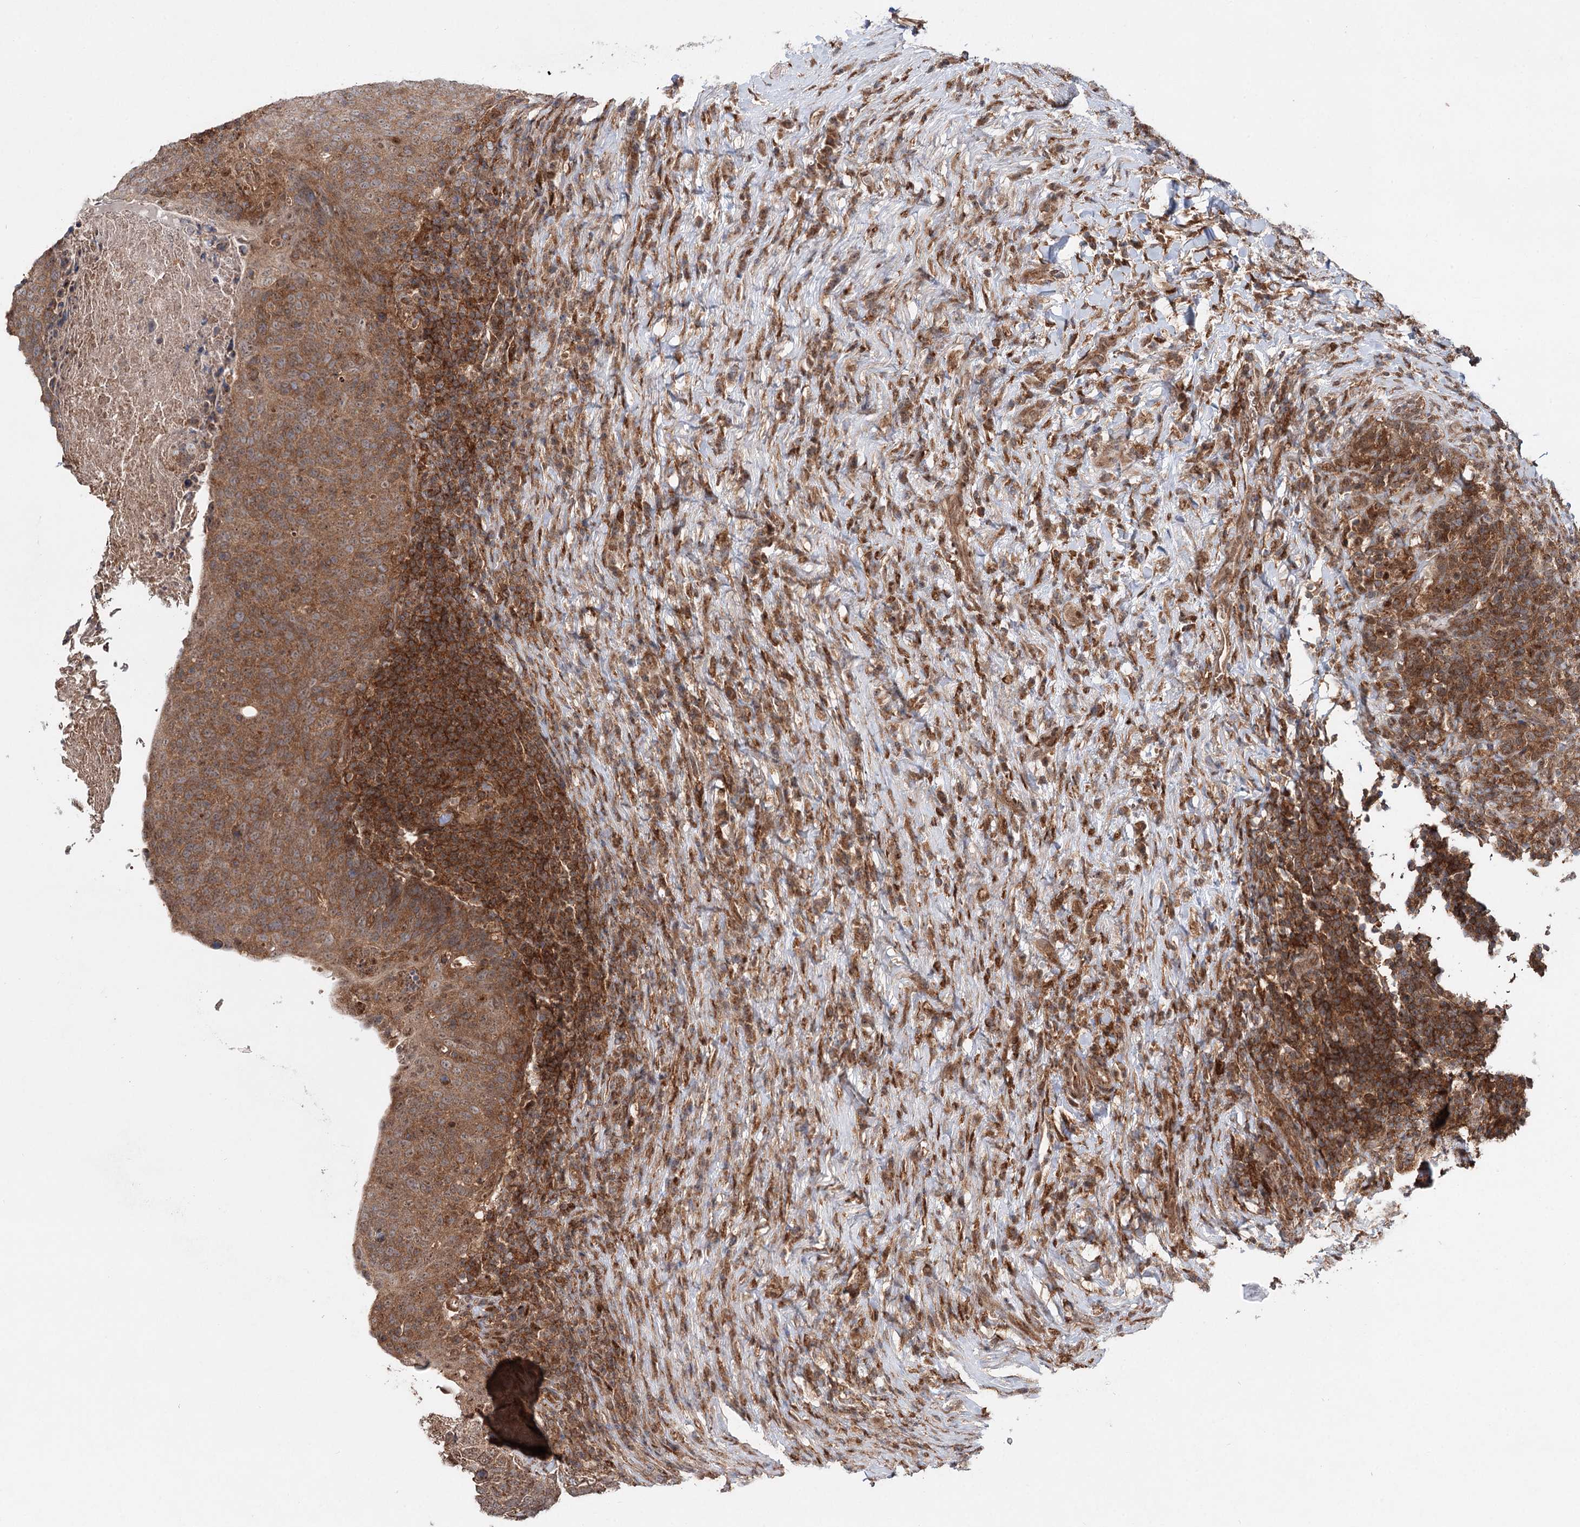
{"staining": {"intensity": "moderate", "quantity": ">75%", "location": "cytoplasmic/membranous"}, "tissue": "head and neck cancer", "cell_type": "Tumor cells", "image_type": "cancer", "snomed": [{"axis": "morphology", "description": "Squamous cell carcinoma, NOS"}, {"axis": "morphology", "description": "Squamous cell carcinoma, metastatic, NOS"}, {"axis": "topography", "description": "Lymph node"}, {"axis": "topography", "description": "Head-Neck"}], "caption": "Head and neck cancer (metastatic squamous cell carcinoma) was stained to show a protein in brown. There is medium levels of moderate cytoplasmic/membranous staining in about >75% of tumor cells.", "gene": "C12orf4", "patient": {"sex": "male", "age": 62}}